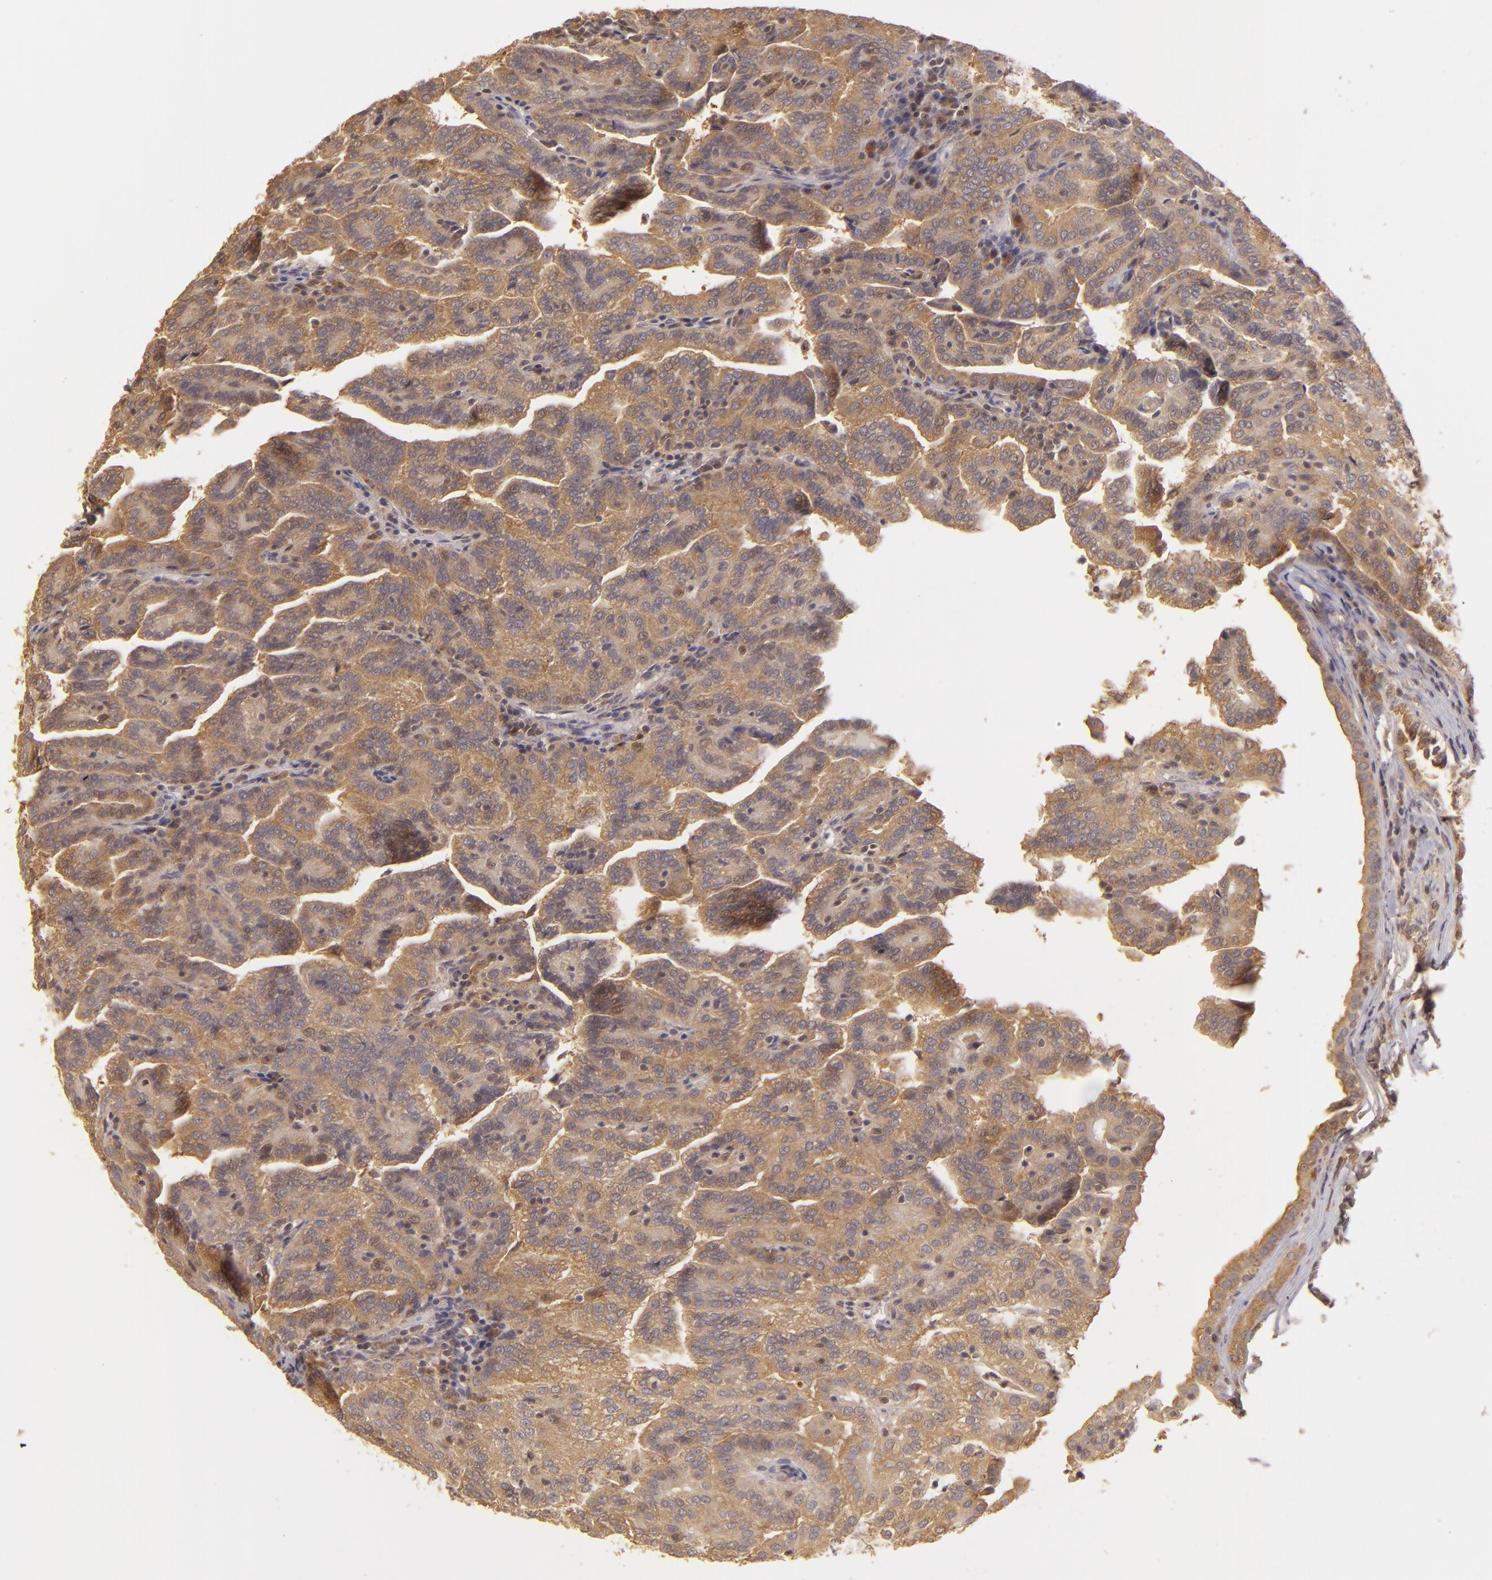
{"staining": {"intensity": "strong", "quantity": ">75%", "location": "cytoplasmic/membranous"}, "tissue": "renal cancer", "cell_type": "Tumor cells", "image_type": "cancer", "snomed": [{"axis": "morphology", "description": "Adenocarcinoma, NOS"}, {"axis": "topography", "description": "Kidney"}], "caption": "Immunohistochemical staining of human renal adenocarcinoma reveals high levels of strong cytoplasmic/membranous positivity in about >75% of tumor cells.", "gene": "PRKCD", "patient": {"sex": "male", "age": 61}}